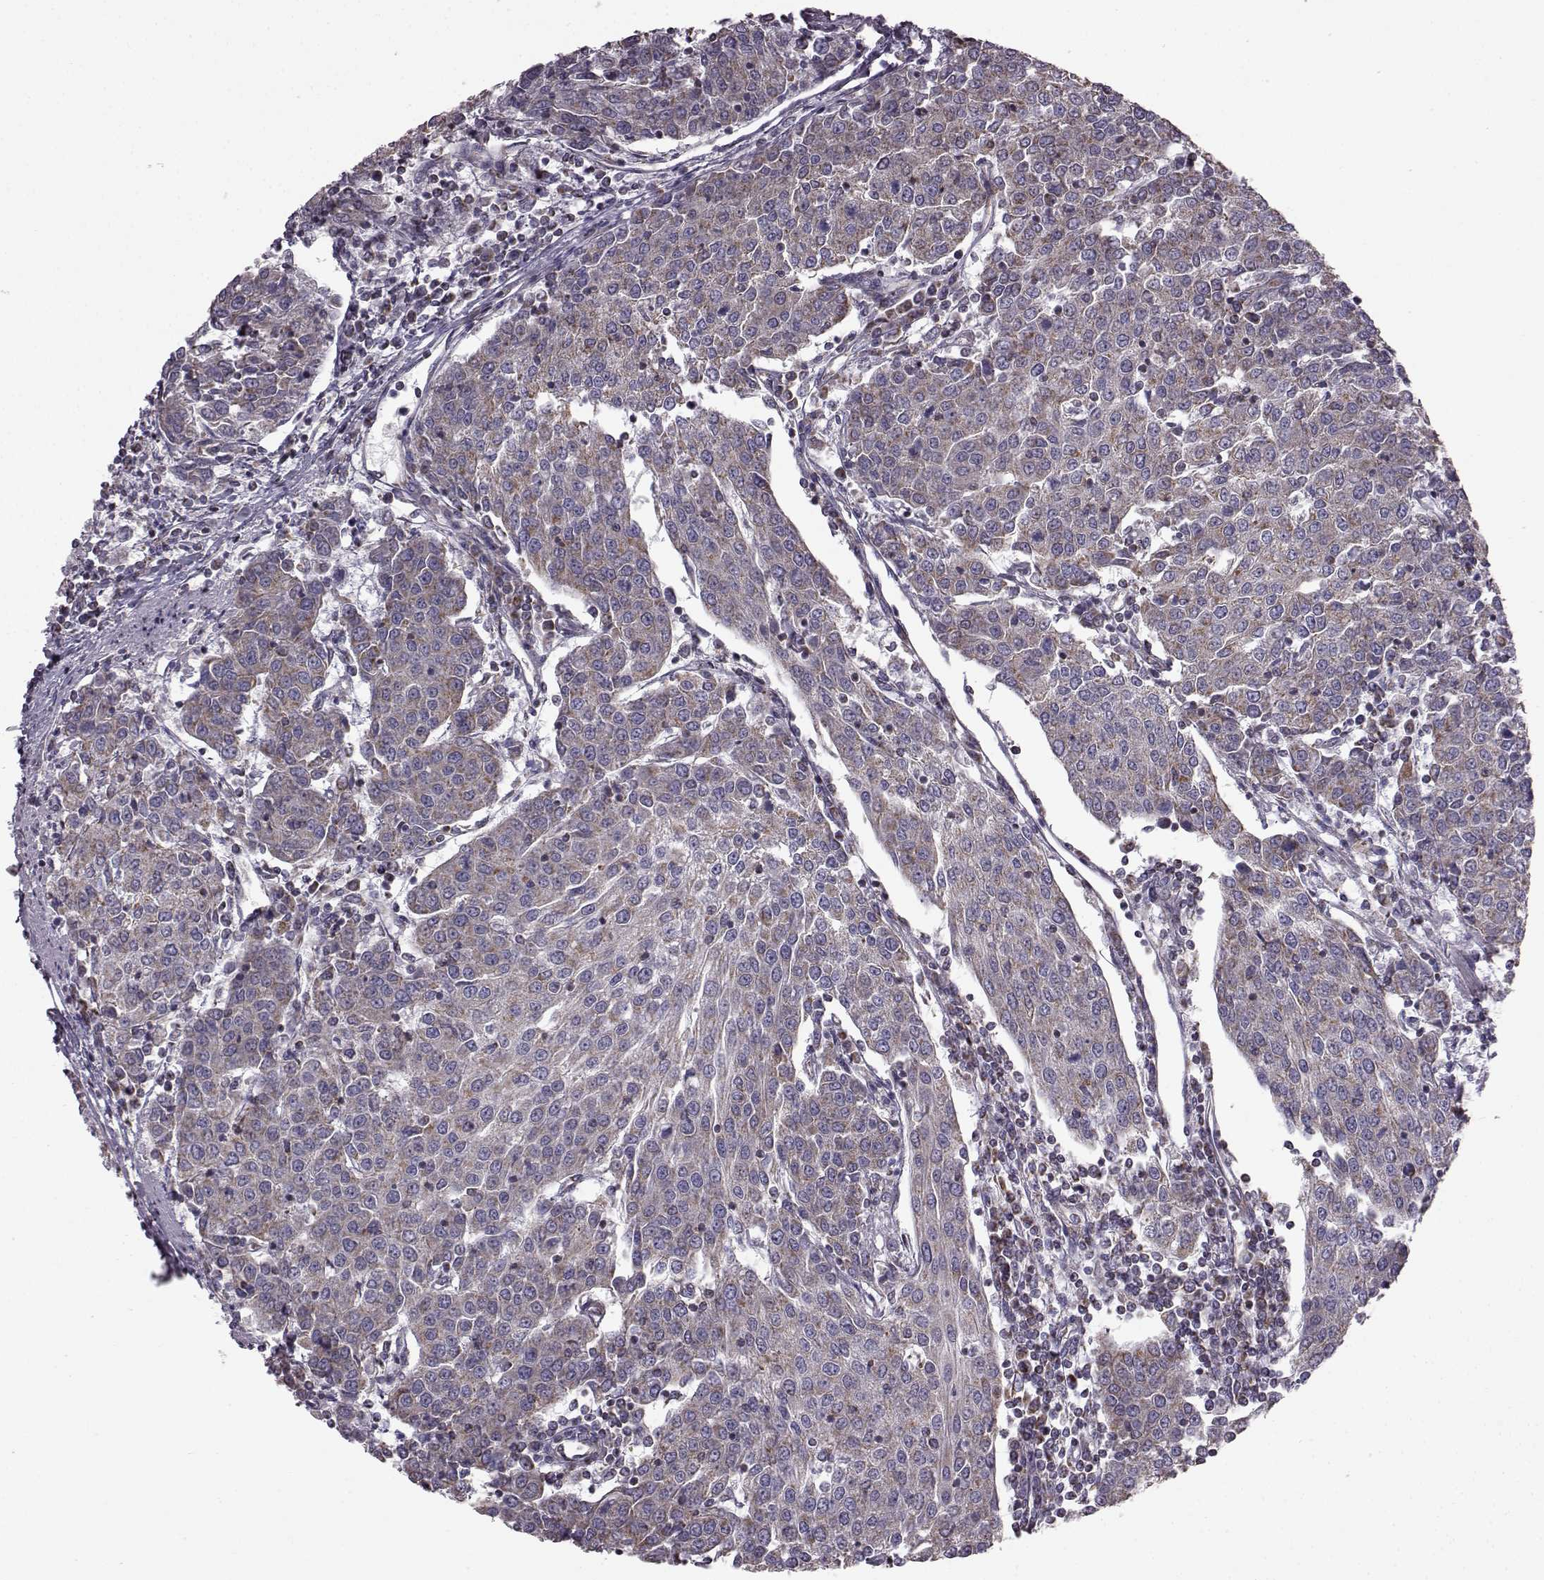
{"staining": {"intensity": "moderate", "quantity": ">75%", "location": "cytoplasmic/membranous"}, "tissue": "urothelial cancer", "cell_type": "Tumor cells", "image_type": "cancer", "snomed": [{"axis": "morphology", "description": "Urothelial carcinoma, High grade"}, {"axis": "topography", "description": "Urinary bladder"}], "caption": "Moderate cytoplasmic/membranous protein positivity is identified in approximately >75% of tumor cells in urothelial carcinoma (high-grade). Nuclei are stained in blue.", "gene": "FAM8A1", "patient": {"sex": "female", "age": 85}}